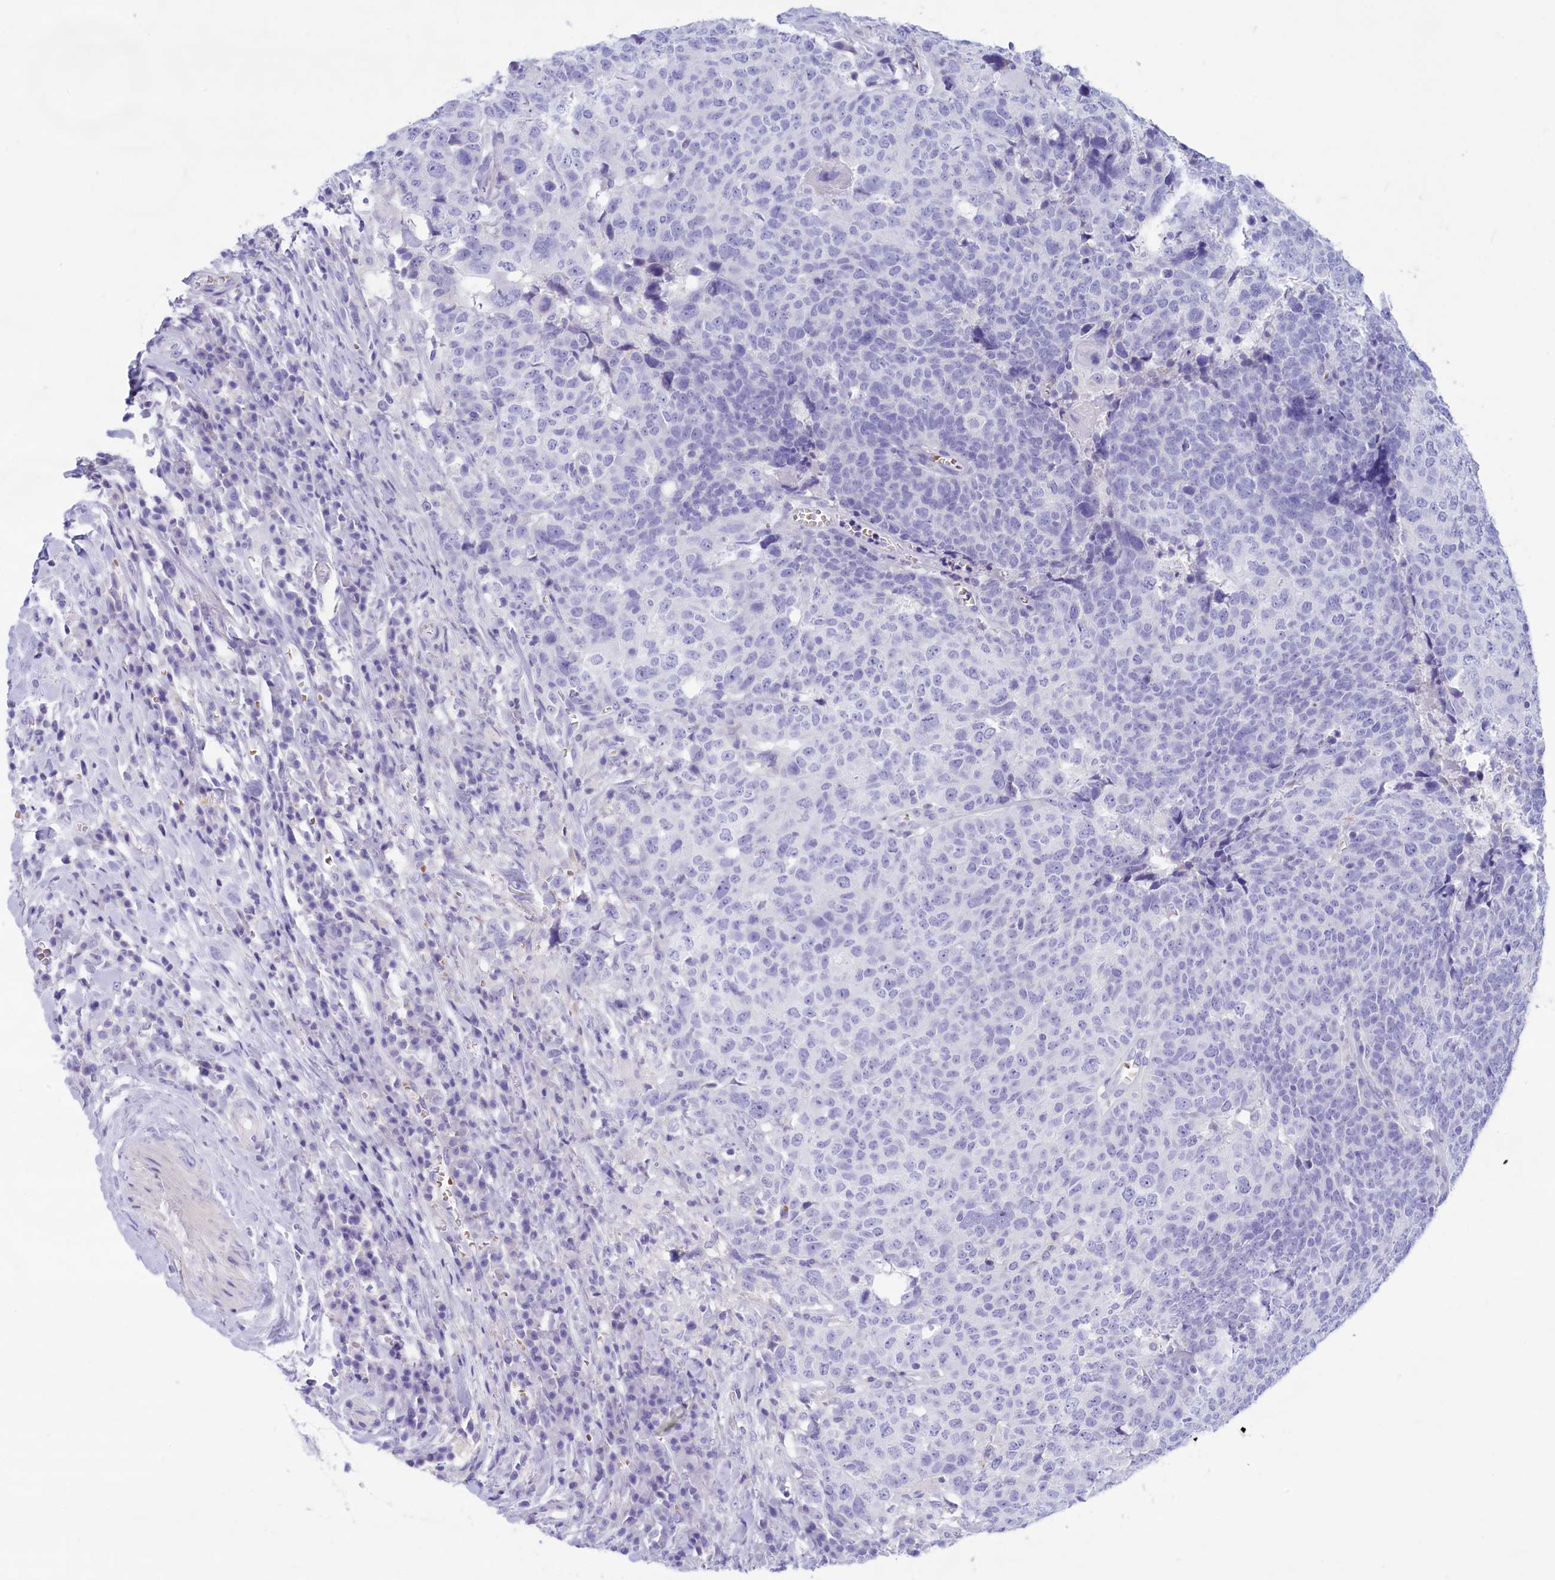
{"staining": {"intensity": "negative", "quantity": "none", "location": "none"}, "tissue": "head and neck cancer", "cell_type": "Tumor cells", "image_type": "cancer", "snomed": [{"axis": "morphology", "description": "Squamous cell carcinoma, NOS"}, {"axis": "topography", "description": "Head-Neck"}], "caption": "This is an immunohistochemistry image of human head and neck cancer. There is no expression in tumor cells.", "gene": "GLYATL1", "patient": {"sex": "male", "age": 66}}